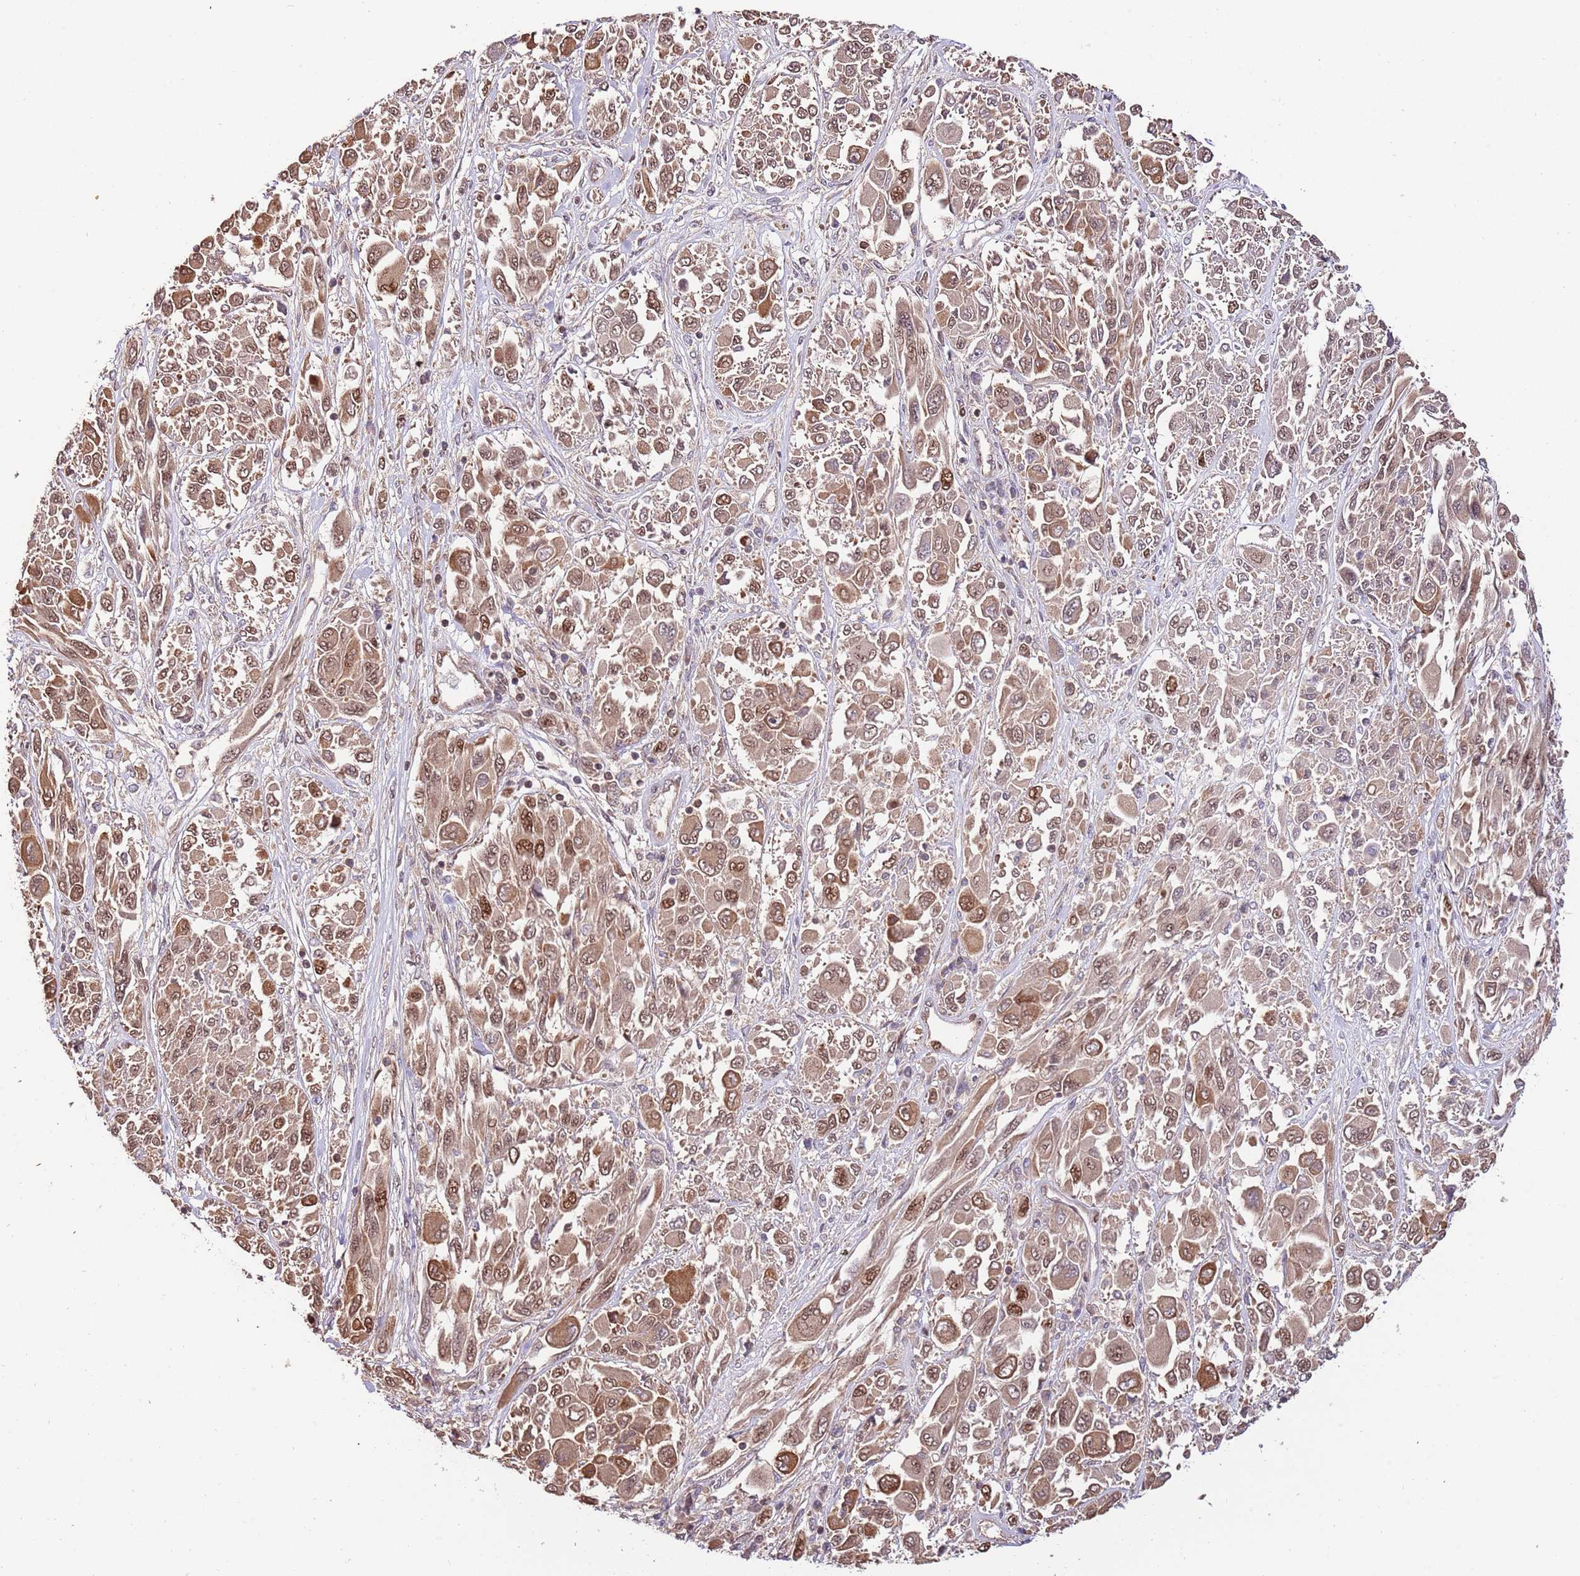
{"staining": {"intensity": "moderate", "quantity": ">75%", "location": "cytoplasmic/membranous,nuclear"}, "tissue": "melanoma", "cell_type": "Tumor cells", "image_type": "cancer", "snomed": [{"axis": "morphology", "description": "Malignant melanoma, NOS"}, {"axis": "topography", "description": "Skin"}], "caption": "Melanoma was stained to show a protein in brown. There is medium levels of moderate cytoplasmic/membranous and nuclear staining in approximately >75% of tumor cells. The staining was performed using DAB (3,3'-diaminobenzidine) to visualize the protein expression in brown, while the nuclei were stained in blue with hematoxylin (Magnification: 20x).", "gene": "RIF1", "patient": {"sex": "female", "age": 91}}